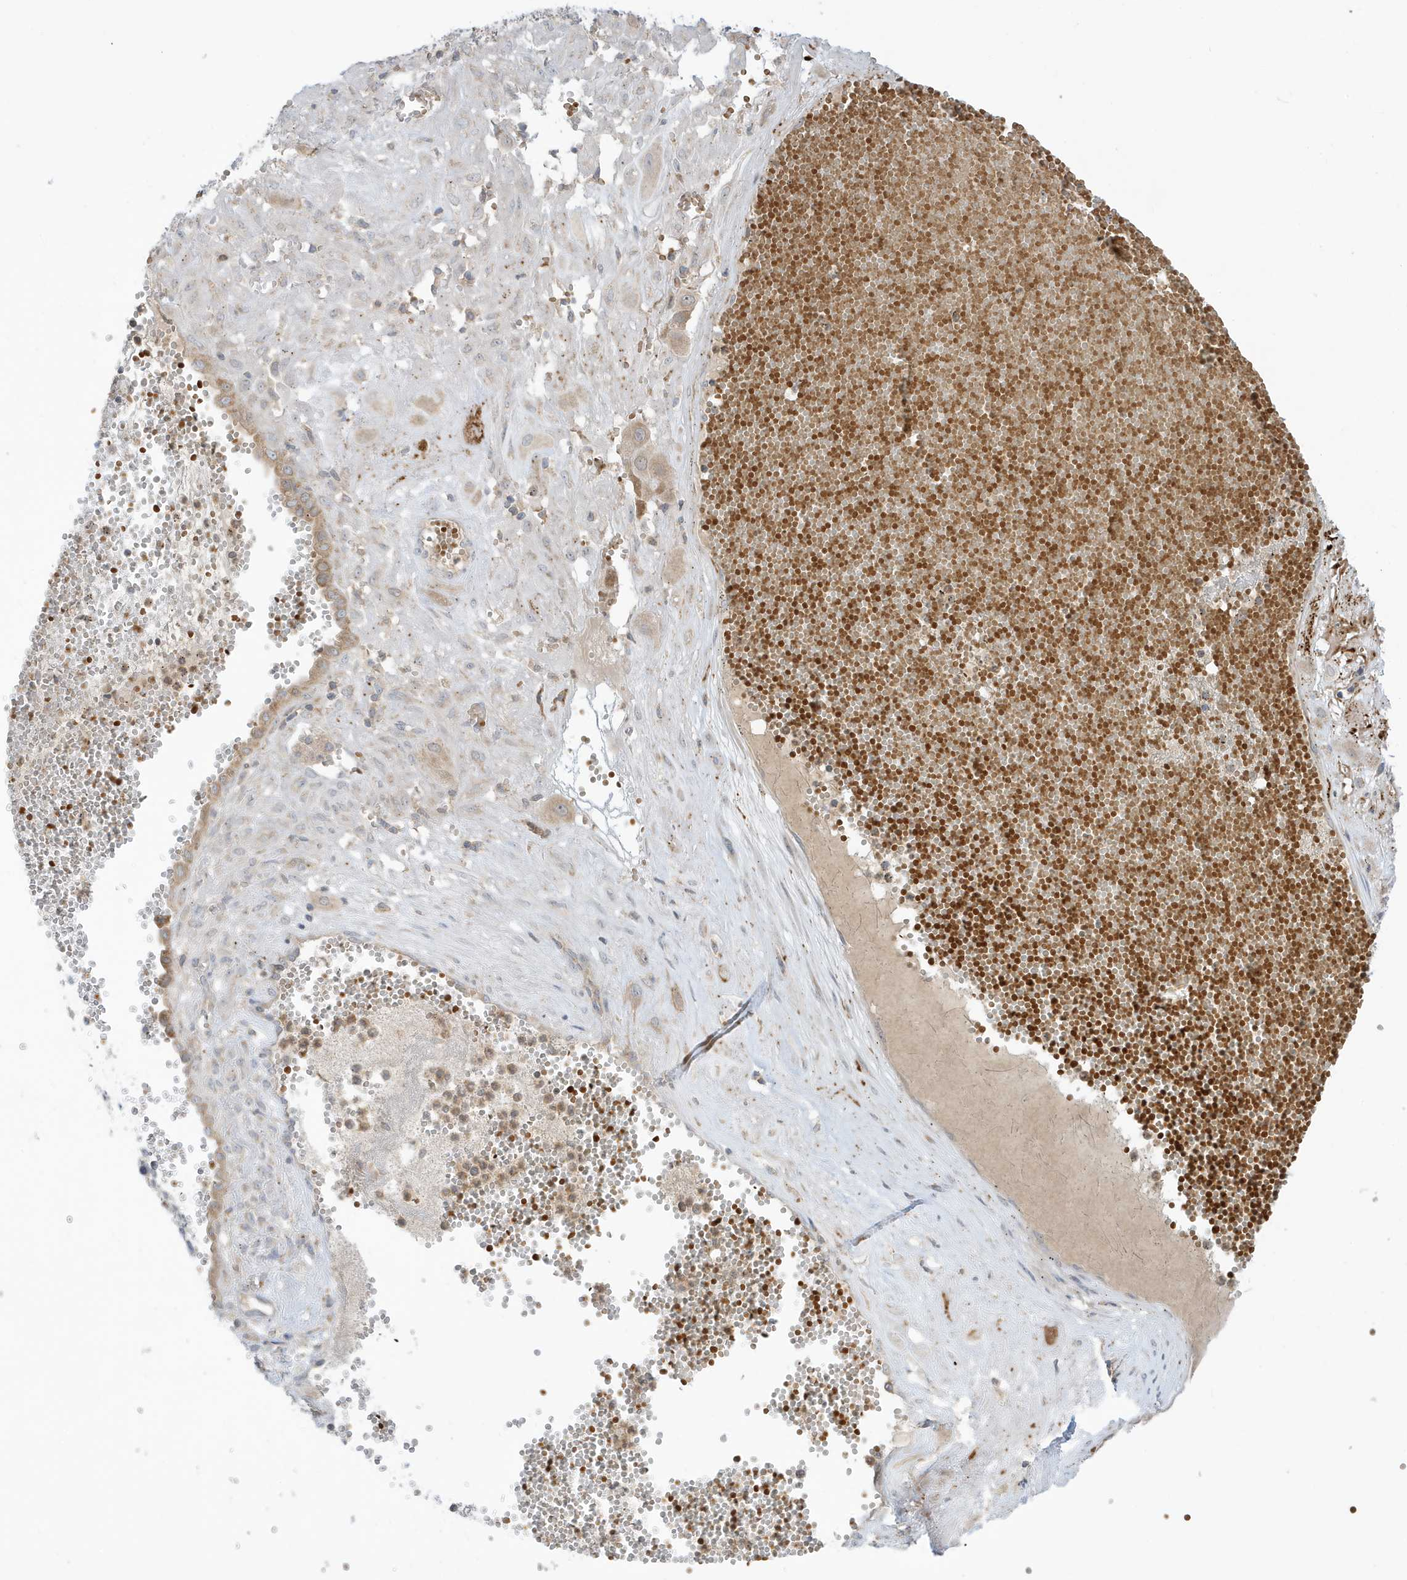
{"staining": {"intensity": "weak", "quantity": ">75%", "location": "cytoplasmic/membranous"}, "tissue": "cervical cancer", "cell_type": "Tumor cells", "image_type": "cancer", "snomed": [{"axis": "morphology", "description": "Squamous cell carcinoma, NOS"}, {"axis": "topography", "description": "Cervix"}], "caption": "DAB immunohistochemical staining of human cervical squamous cell carcinoma reveals weak cytoplasmic/membranous protein staining in about >75% of tumor cells.", "gene": "NPPC", "patient": {"sex": "female", "age": 34}}